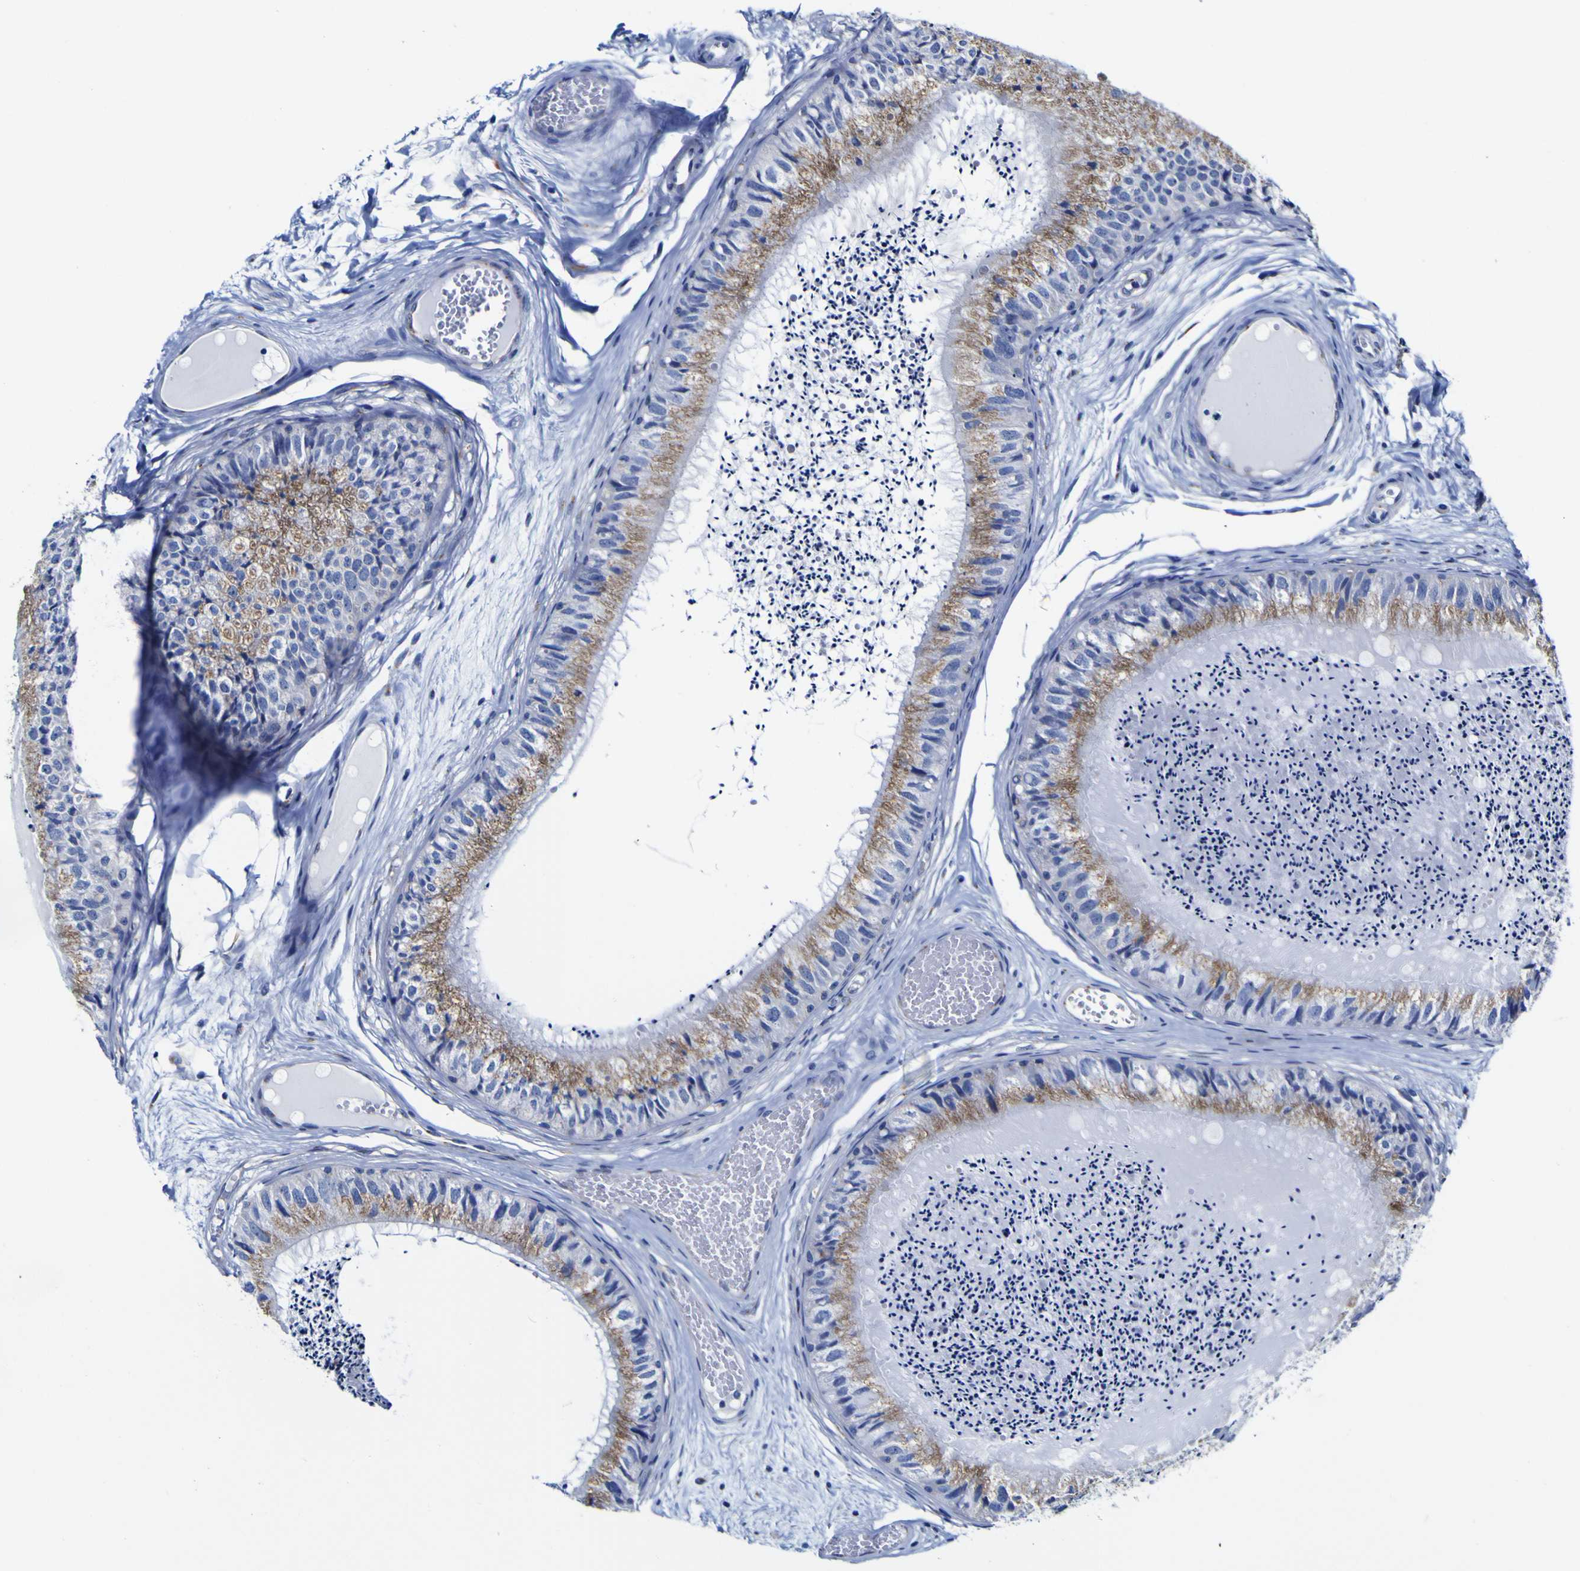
{"staining": {"intensity": "moderate", "quantity": ">75%", "location": "cytoplasmic/membranous"}, "tissue": "epididymis", "cell_type": "Glandular cells", "image_type": "normal", "snomed": [{"axis": "morphology", "description": "Normal tissue, NOS"}, {"axis": "topography", "description": "Epididymis"}], "caption": "Protein staining shows moderate cytoplasmic/membranous positivity in approximately >75% of glandular cells in unremarkable epididymis.", "gene": "GOLM1", "patient": {"sex": "male", "age": 31}}